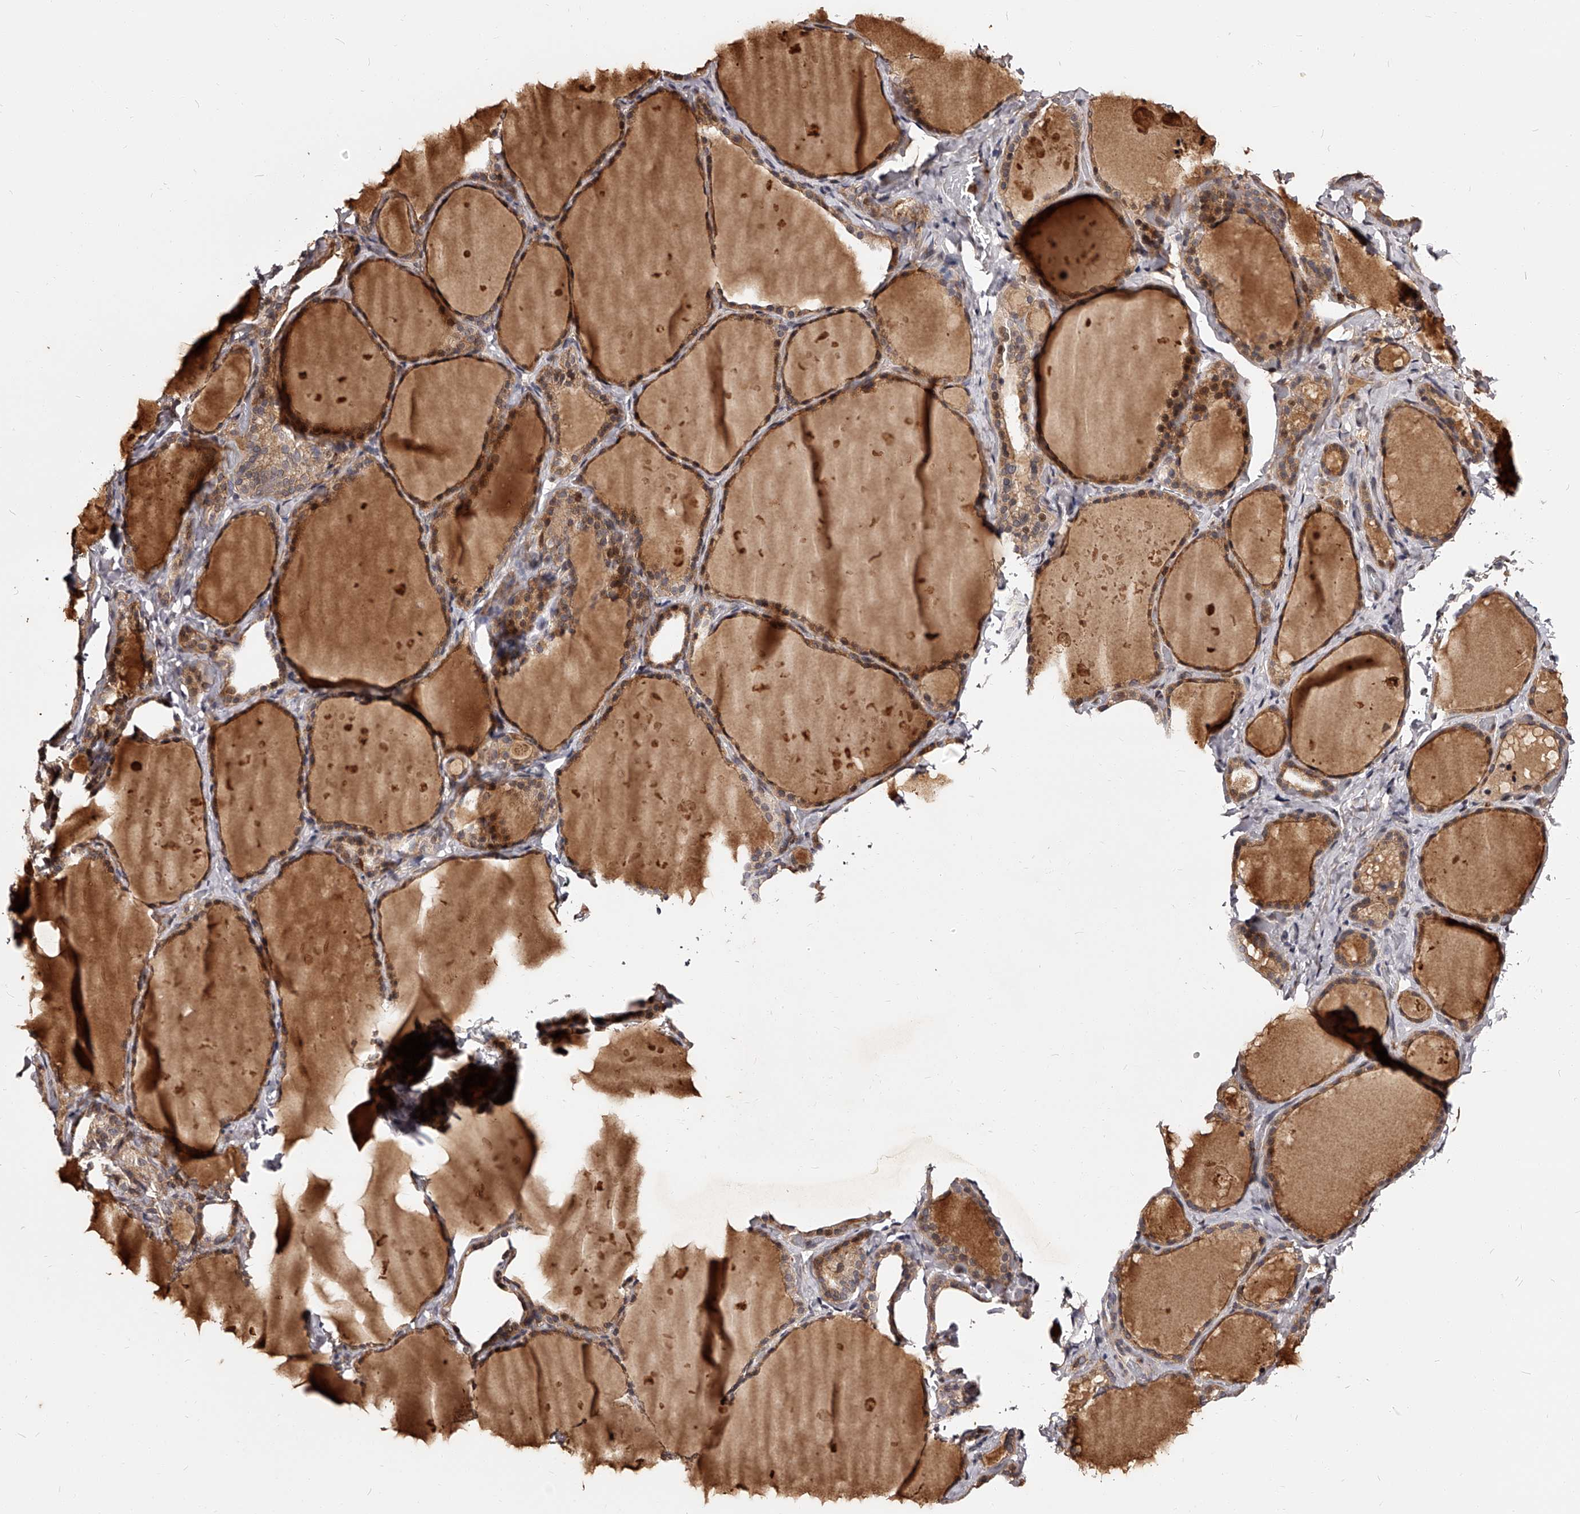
{"staining": {"intensity": "moderate", "quantity": ">75%", "location": "cytoplasmic/membranous"}, "tissue": "thyroid gland", "cell_type": "Glandular cells", "image_type": "normal", "snomed": [{"axis": "morphology", "description": "Normal tissue, NOS"}, {"axis": "topography", "description": "Thyroid gland"}], "caption": "Normal thyroid gland was stained to show a protein in brown. There is medium levels of moderate cytoplasmic/membranous positivity in approximately >75% of glandular cells.", "gene": "RSC1A1", "patient": {"sex": "female", "age": 44}}